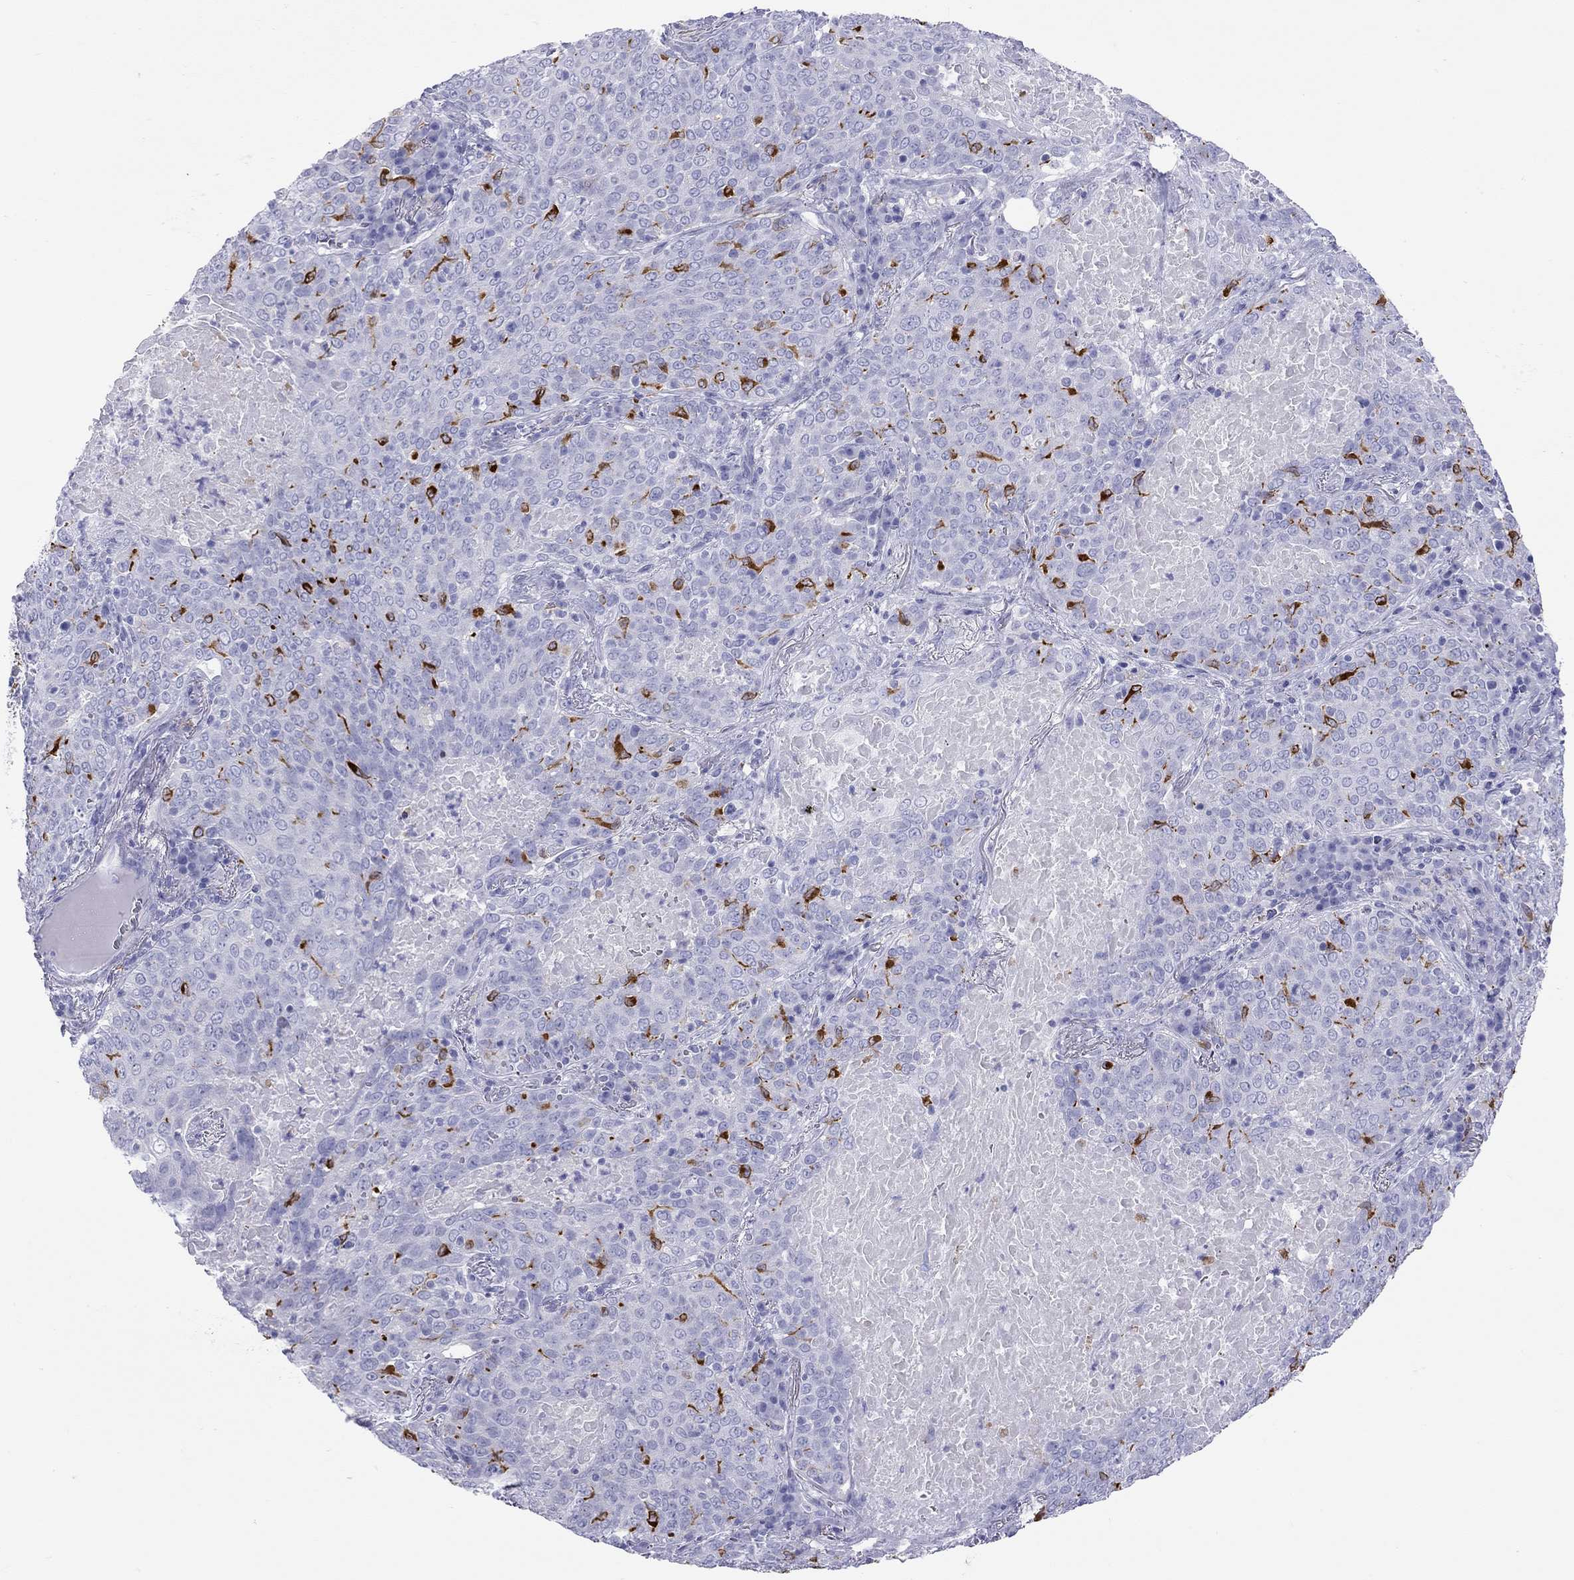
{"staining": {"intensity": "negative", "quantity": "none", "location": "none"}, "tissue": "lung cancer", "cell_type": "Tumor cells", "image_type": "cancer", "snomed": [{"axis": "morphology", "description": "Squamous cell carcinoma, NOS"}, {"axis": "topography", "description": "Lung"}], "caption": "This histopathology image is of squamous cell carcinoma (lung) stained with immunohistochemistry to label a protein in brown with the nuclei are counter-stained blue. There is no staining in tumor cells. (DAB IHC with hematoxylin counter stain).", "gene": "HLA-DQB2", "patient": {"sex": "male", "age": 82}}